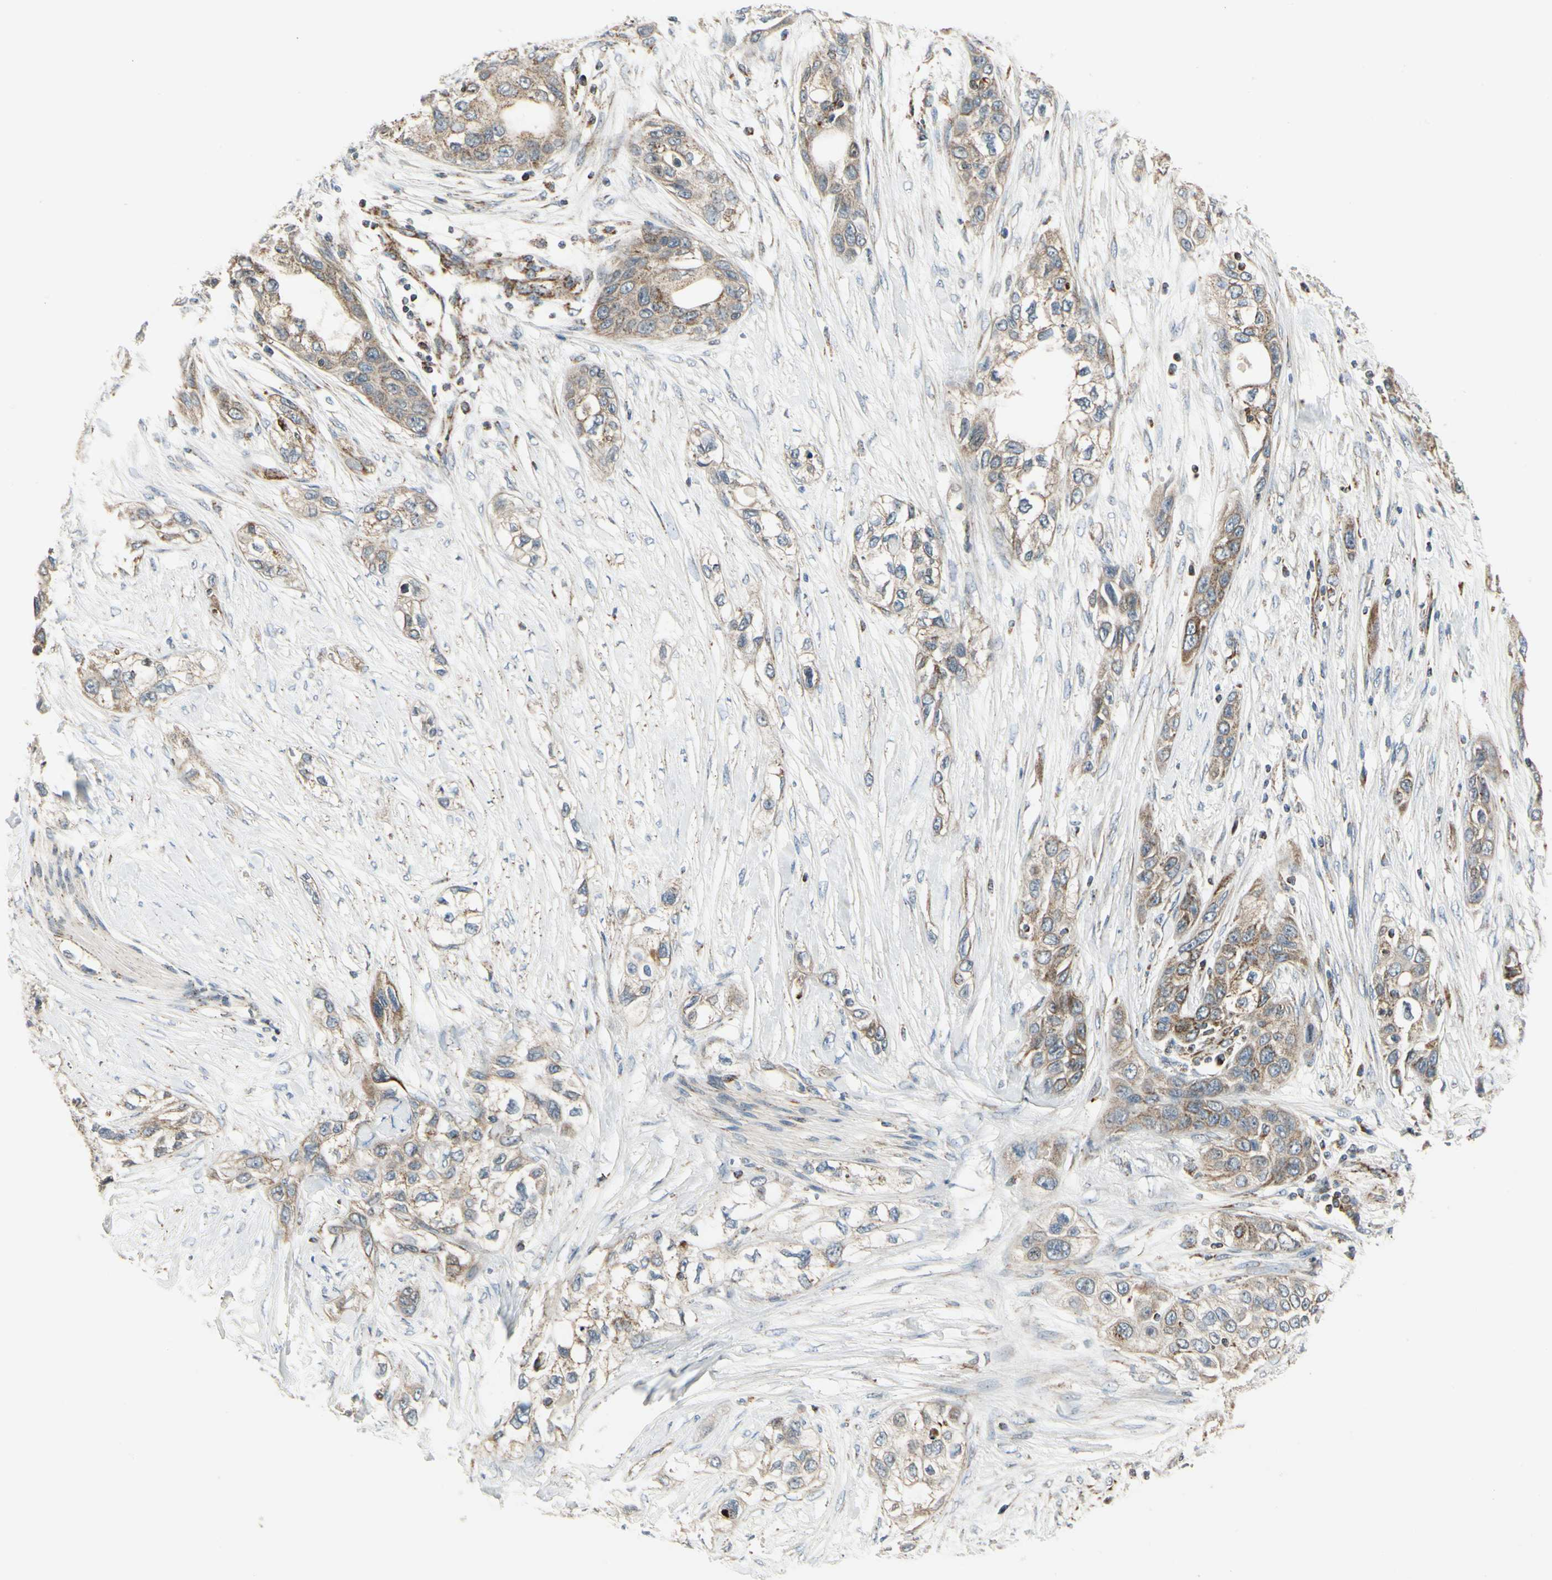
{"staining": {"intensity": "moderate", "quantity": "25%-75%", "location": "cytoplasmic/membranous"}, "tissue": "pancreatic cancer", "cell_type": "Tumor cells", "image_type": "cancer", "snomed": [{"axis": "morphology", "description": "Adenocarcinoma, NOS"}, {"axis": "topography", "description": "Pancreas"}], "caption": "Human pancreatic cancer stained for a protein (brown) exhibits moderate cytoplasmic/membranous positive positivity in about 25%-75% of tumor cells.", "gene": "ANKS6", "patient": {"sex": "female", "age": 70}}